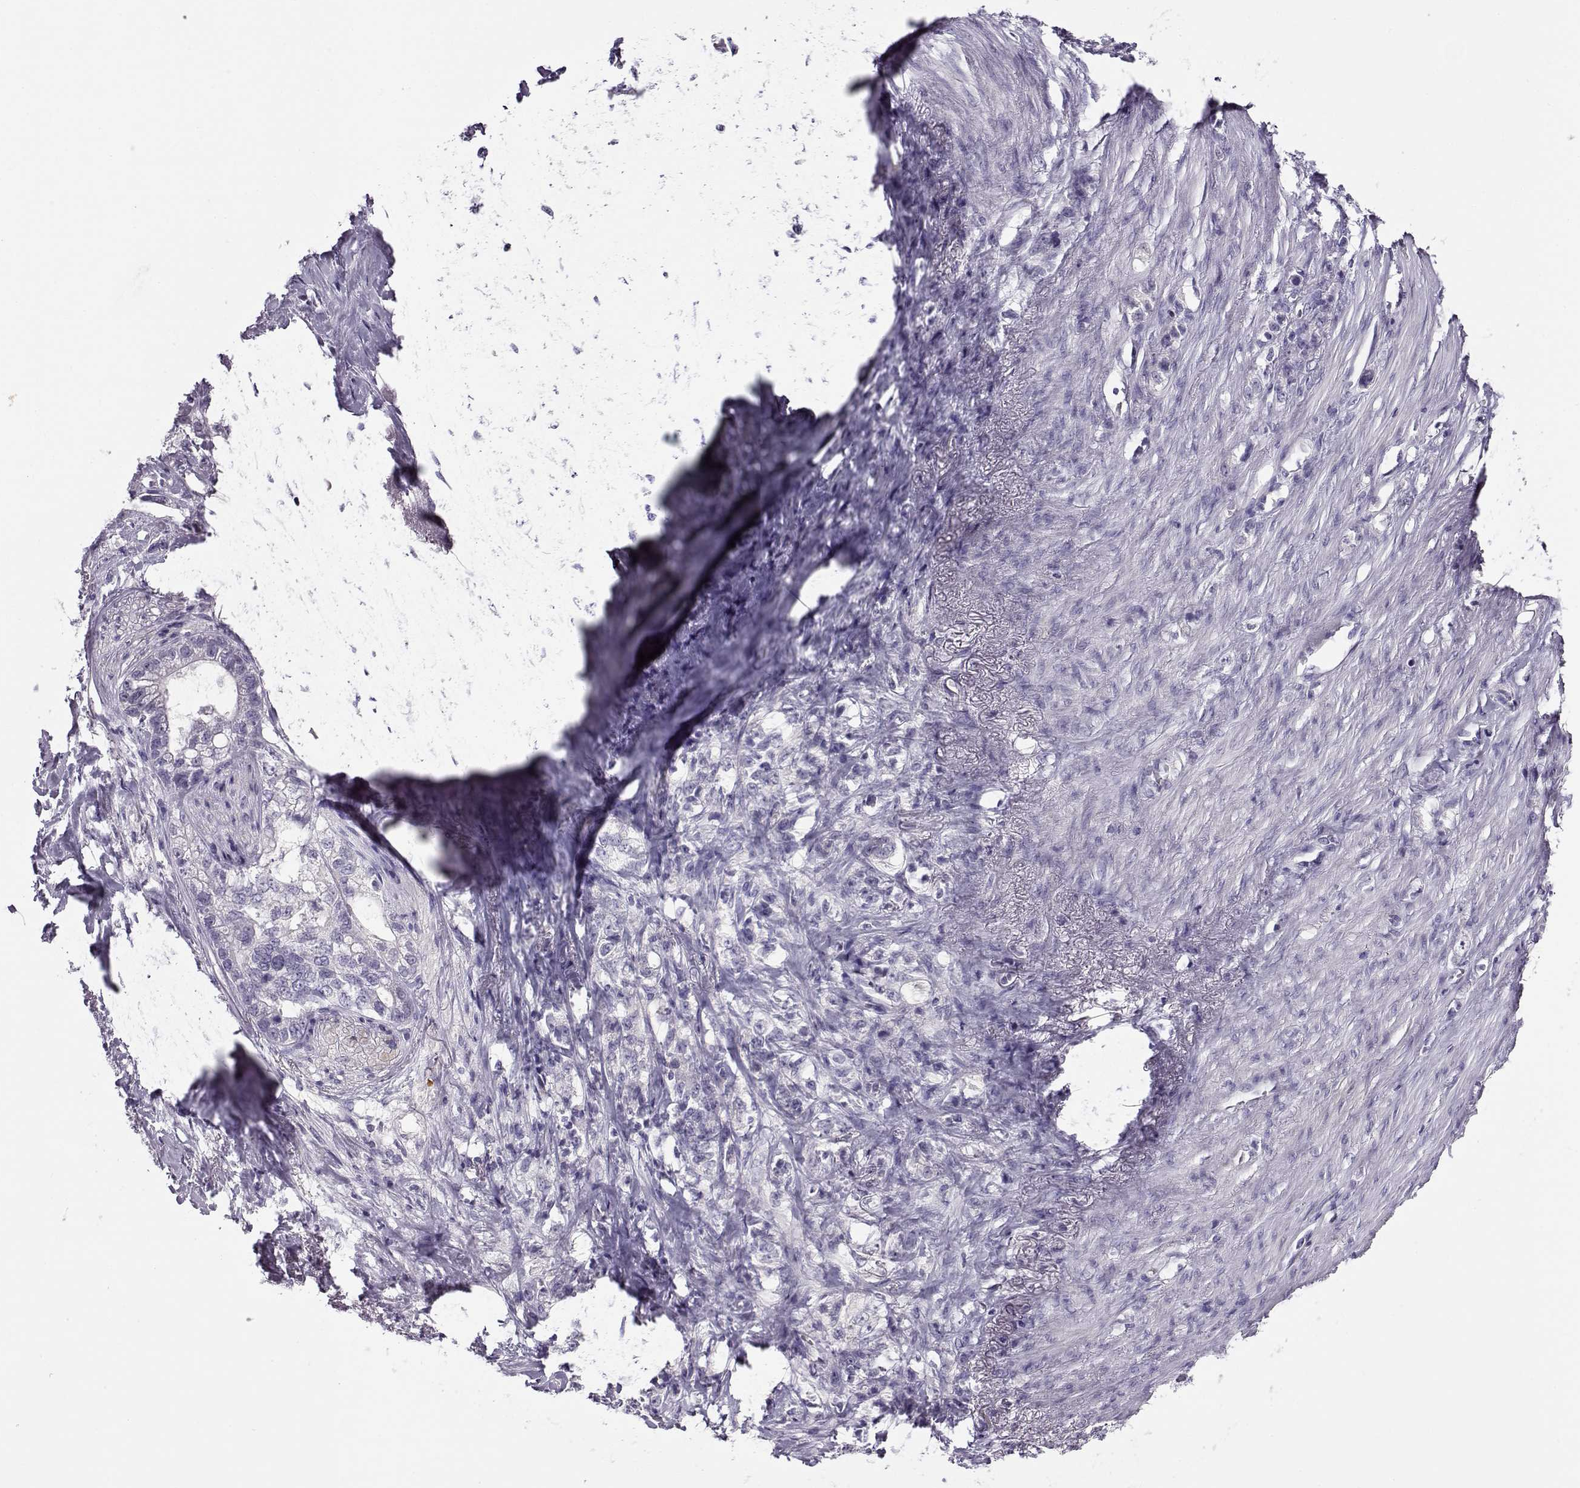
{"staining": {"intensity": "negative", "quantity": "none", "location": "none"}, "tissue": "stomach cancer", "cell_type": "Tumor cells", "image_type": "cancer", "snomed": [{"axis": "morphology", "description": "Adenocarcinoma, NOS"}, {"axis": "topography", "description": "Stomach, lower"}], "caption": "Immunohistochemistry (IHC) micrograph of neoplastic tissue: human adenocarcinoma (stomach) stained with DAB (3,3'-diaminobenzidine) demonstrates no significant protein staining in tumor cells.", "gene": "FEZF1", "patient": {"sex": "male", "age": 88}}